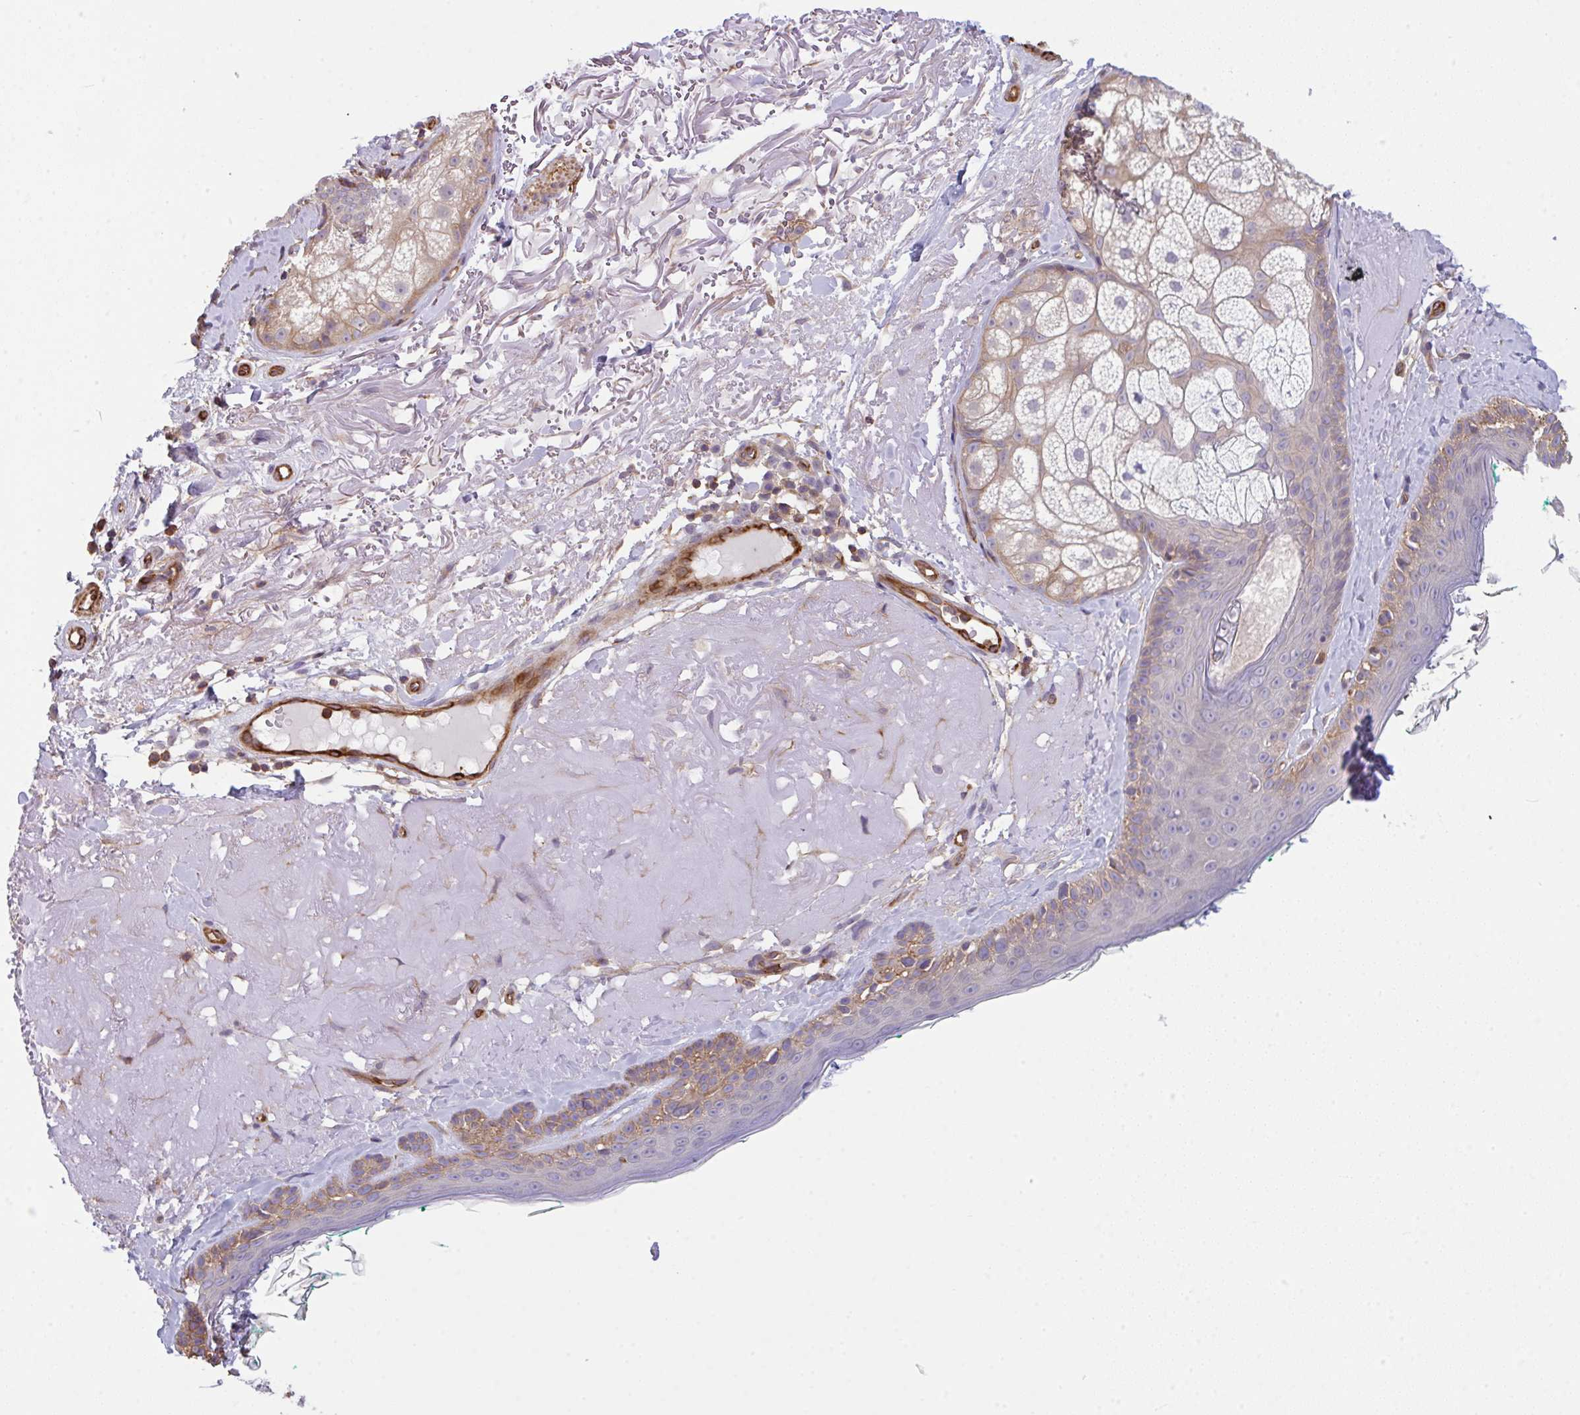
{"staining": {"intensity": "weak", "quantity": "25%-75%", "location": "cytoplasmic/membranous"}, "tissue": "skin", "cell_type": "Fibroblasts", "image_type": "normal", "snomed": [{"axis": "morphology", "description": "Normal tissue, NOS"}, {"axis": "topography", "description": "Skin"}], "caption": "Immunohistochemistry (IHC) (DAB (3,3'-diaminobenzidine)) staining of unremarkable skin exhibits weak cytoplasmic/membranous protein positivity in about 25%-75% of fibroblasts. The protein is stained brown, and the nuclei are stained in blue (DAB (3,3'-diaminobenzidine) IHC with brightfield microscopy, high magnification).", "gene": "TMEM229A", "patient": {"sex": "male", "age": 73}}